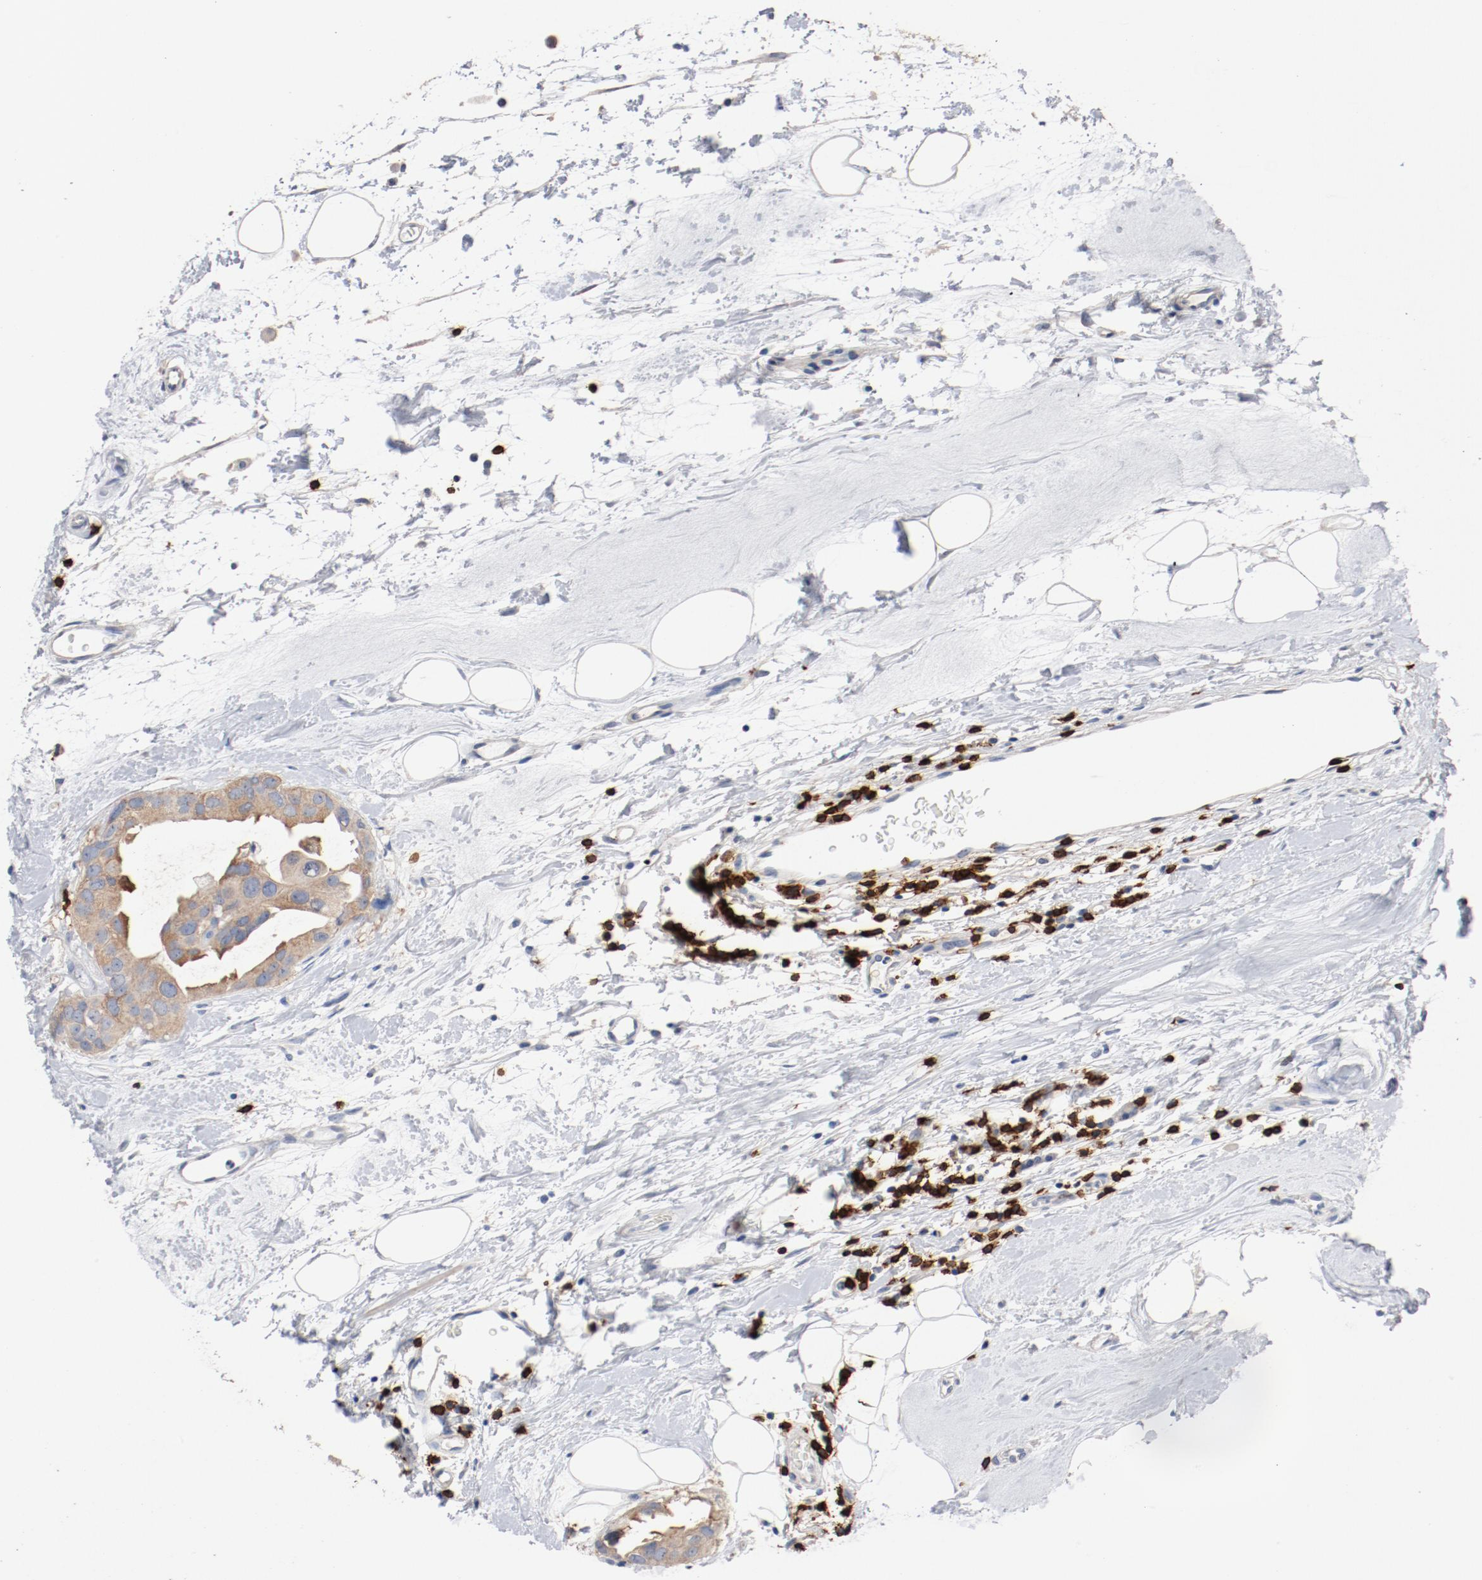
{"staining": {"intensity": "weak", "quantity": ">75%", "location": "cytoplasmic/membranous"}, "tissue": "breast cancer", "cell_type": "Tumor cells", "image_type": "cancer", "snomed": [{"axis": "morphology", "description": "Duct carcinoma"}, {"axis": "topography", "description": "Breast"}], "caption": "A photomicrograph of breast intraductal carcinoma stained for a protein exhibits weak cytoplasmic/membranous brown staining in tumor cells. The staining is performed using DAB (3,3'-diaminobenzidine) brown chromogen to label protein expression. The nuclei are counter-stained blue using hematoxylin.", "gene": "CD247", "patient": {"sex": "female", "age": 40}}